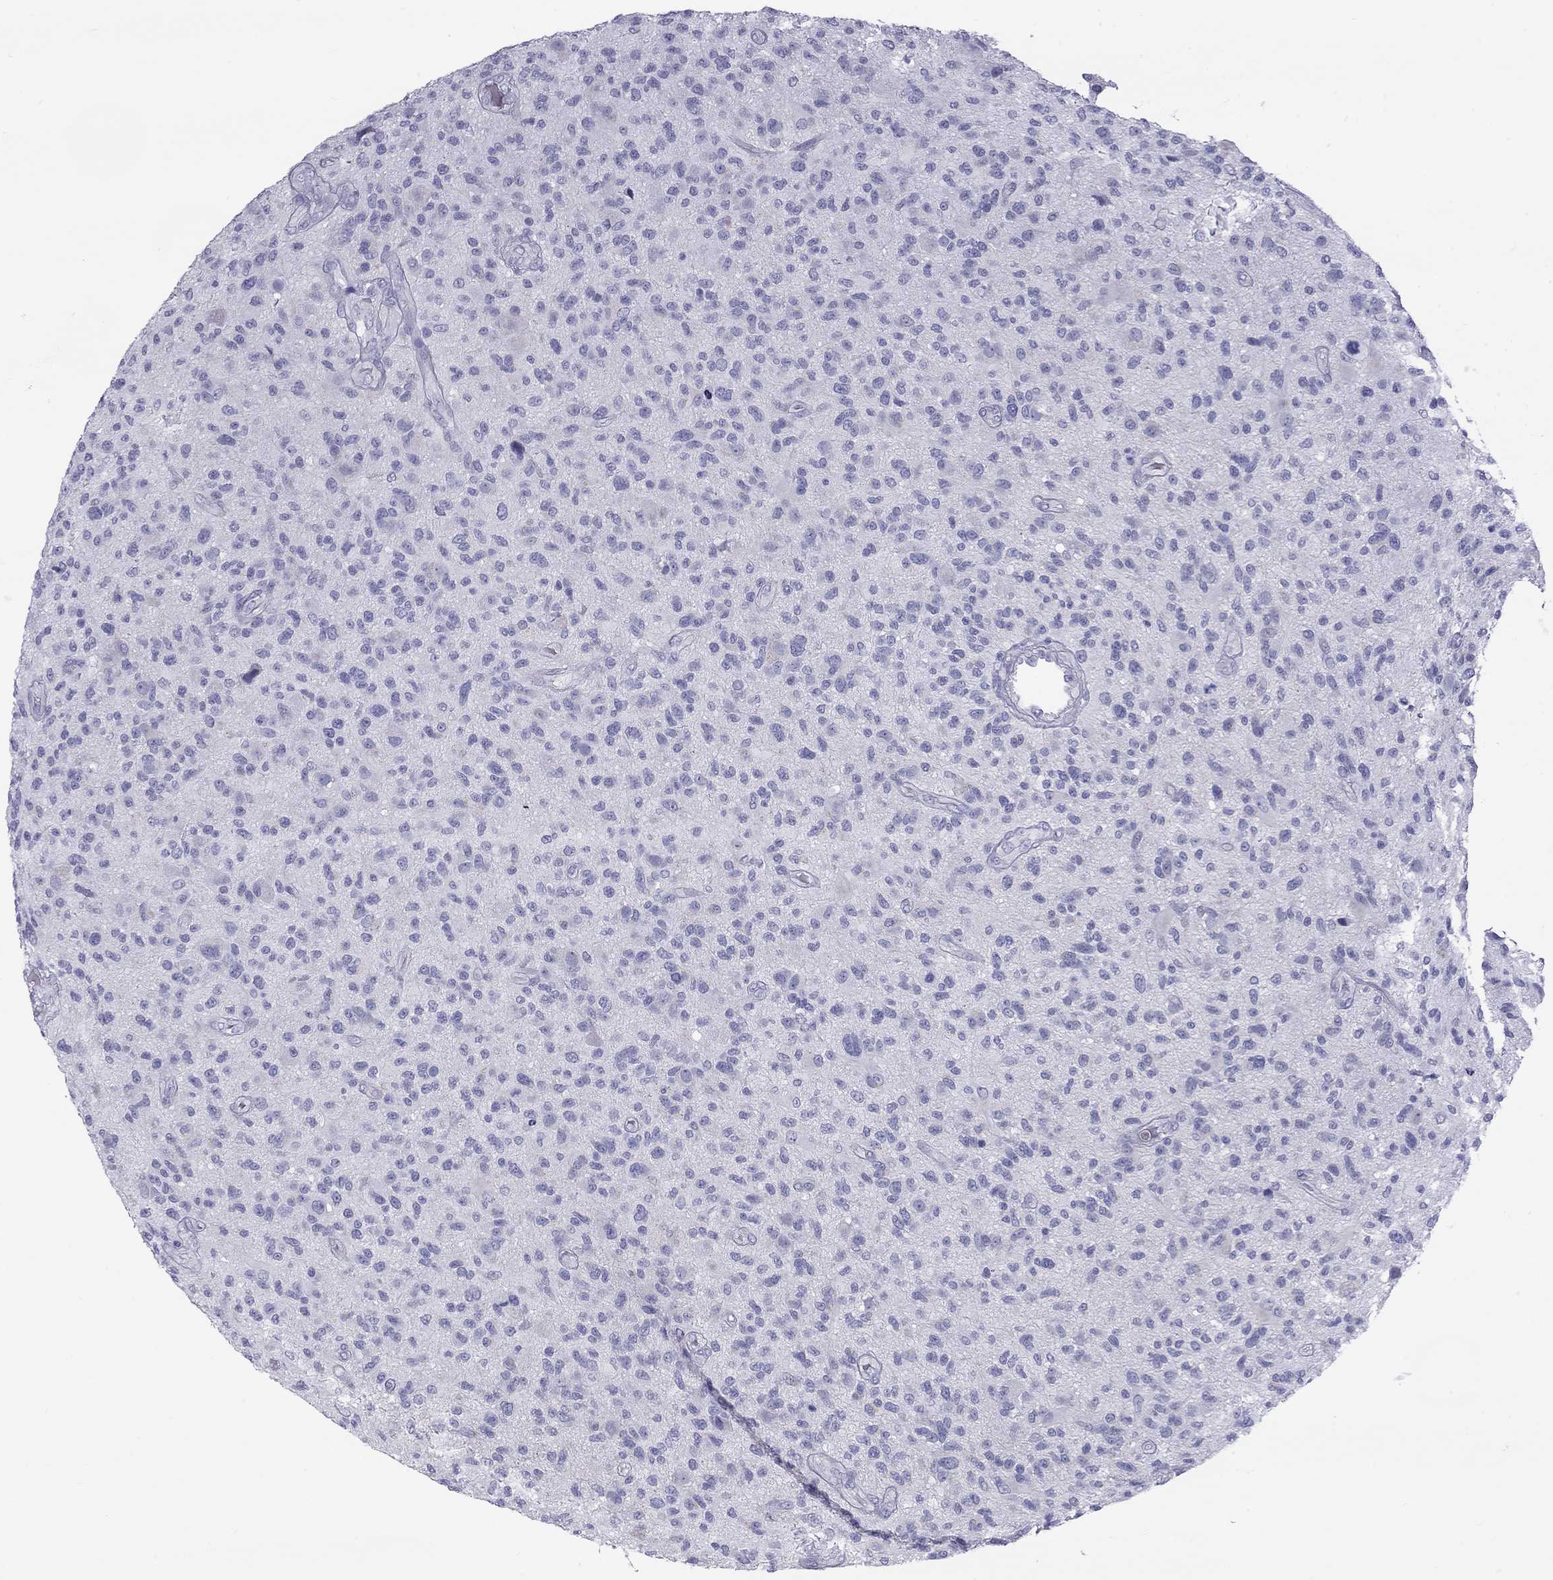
{"staining": {"intensity": "negative", "quantity": "none", "location": "none"}, "tissue": "glioma", "cell_type": "Tumor cells", "image_type": "cancer", "snomed": [{"axis": "morphology", "description": "Glioma, malignant, High grade"}, {"axis": "topography", "description": "Brain"}], "caption": "A photomicrograph of high-grade glioma (malignant) stained for a protein shows no brown staining in tumor cells. (DAB immunohistochemistry (IHC), high magnification).", "gene": "TDRD6", "patient": {"sex": "male", "age": 47}}